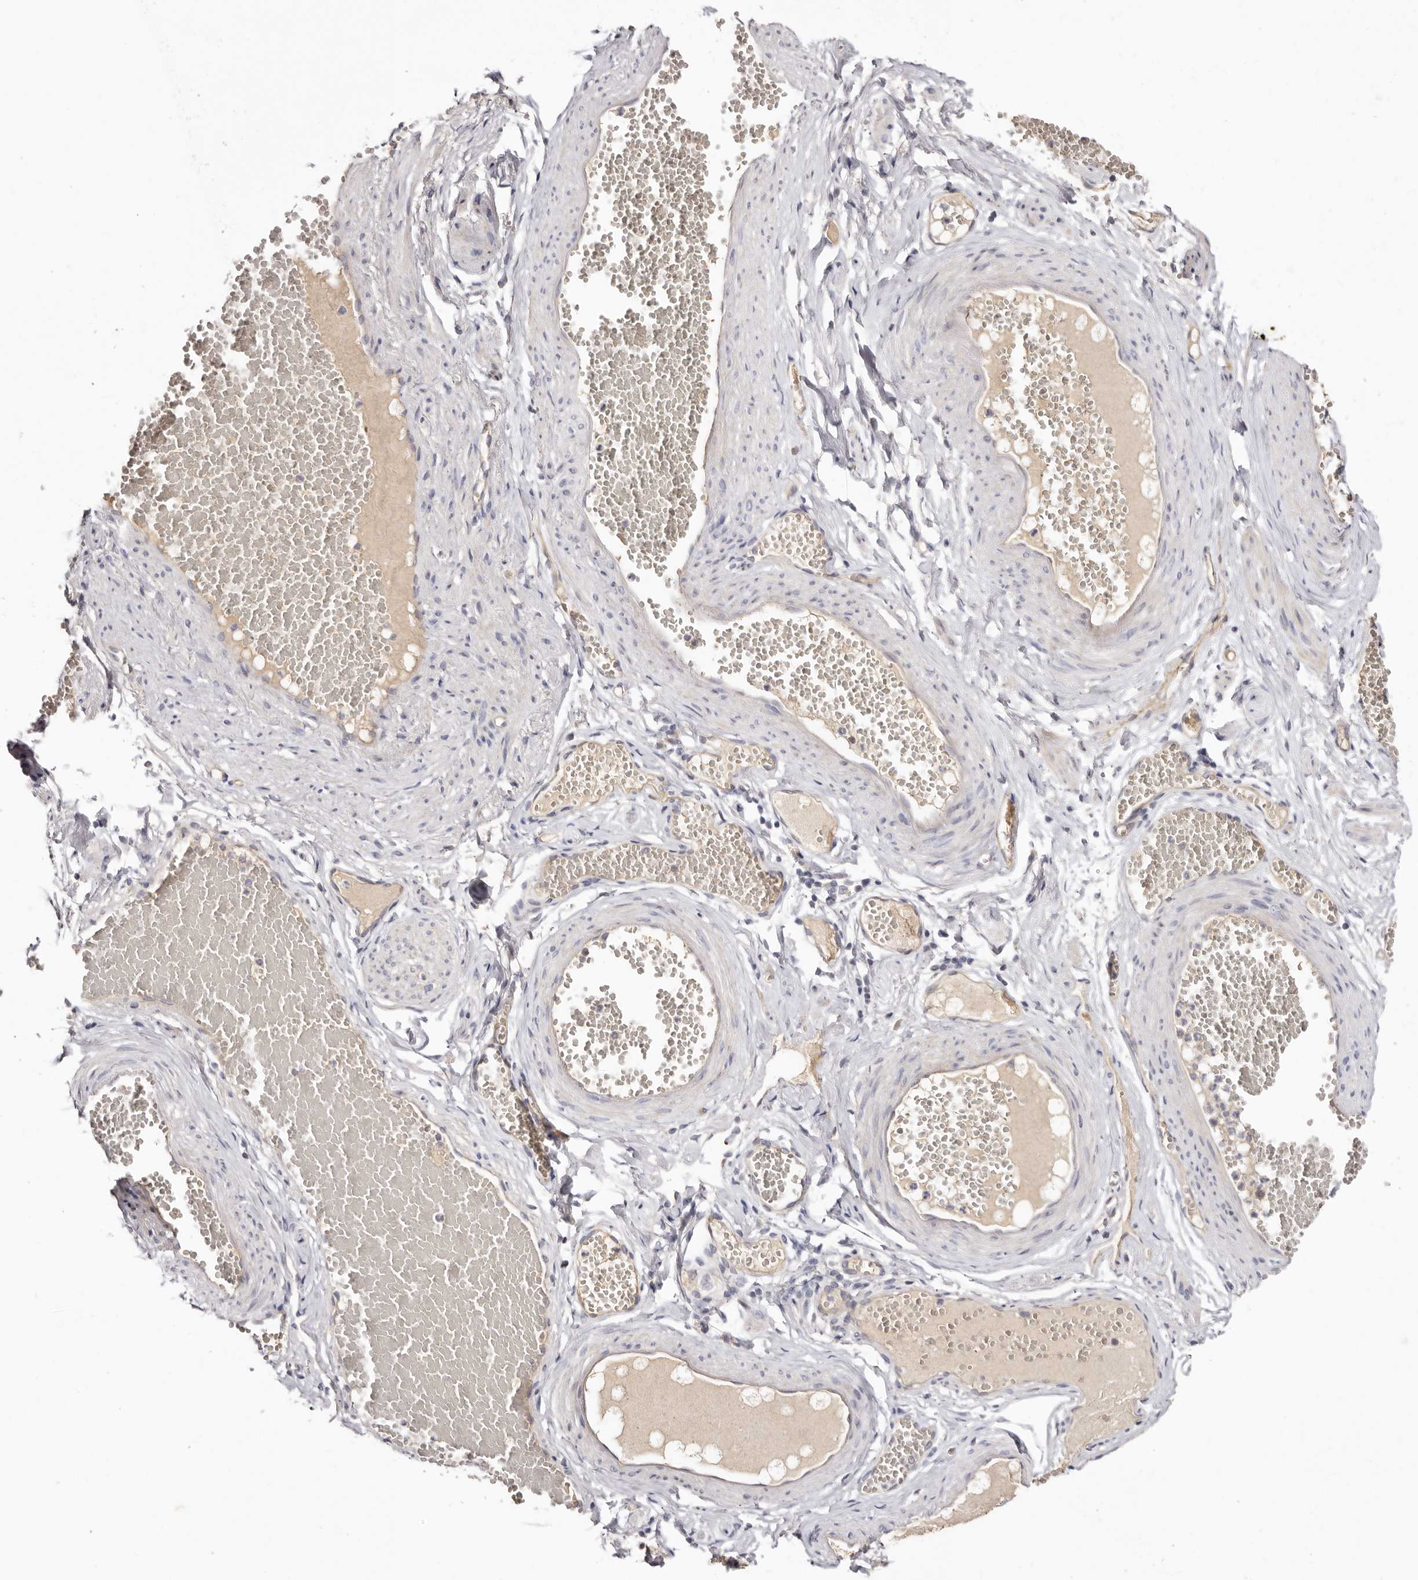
{"staining": {"intensity": "negative", "quantity": "none", "location": "none"}, "tissue": "adipose tissue", "cell_type": "Adipocytes", "image_type": "normal", "snomed": [{"axis": "morphology", "description": "Normal tissue, NOS"}, {"axis": "topography", "description": "Smooth muscle"}, {"axis": "topography", "description": "Peripheral nerve tissue"}], "caption": "High power microscopy histopathology image of an immunohistochemistry photomicrograph of benign adipose tissue, revealing no significant positivity in adipocytes.", "gene": "STK16", "patient": {"sex": "female", "age": 39}}